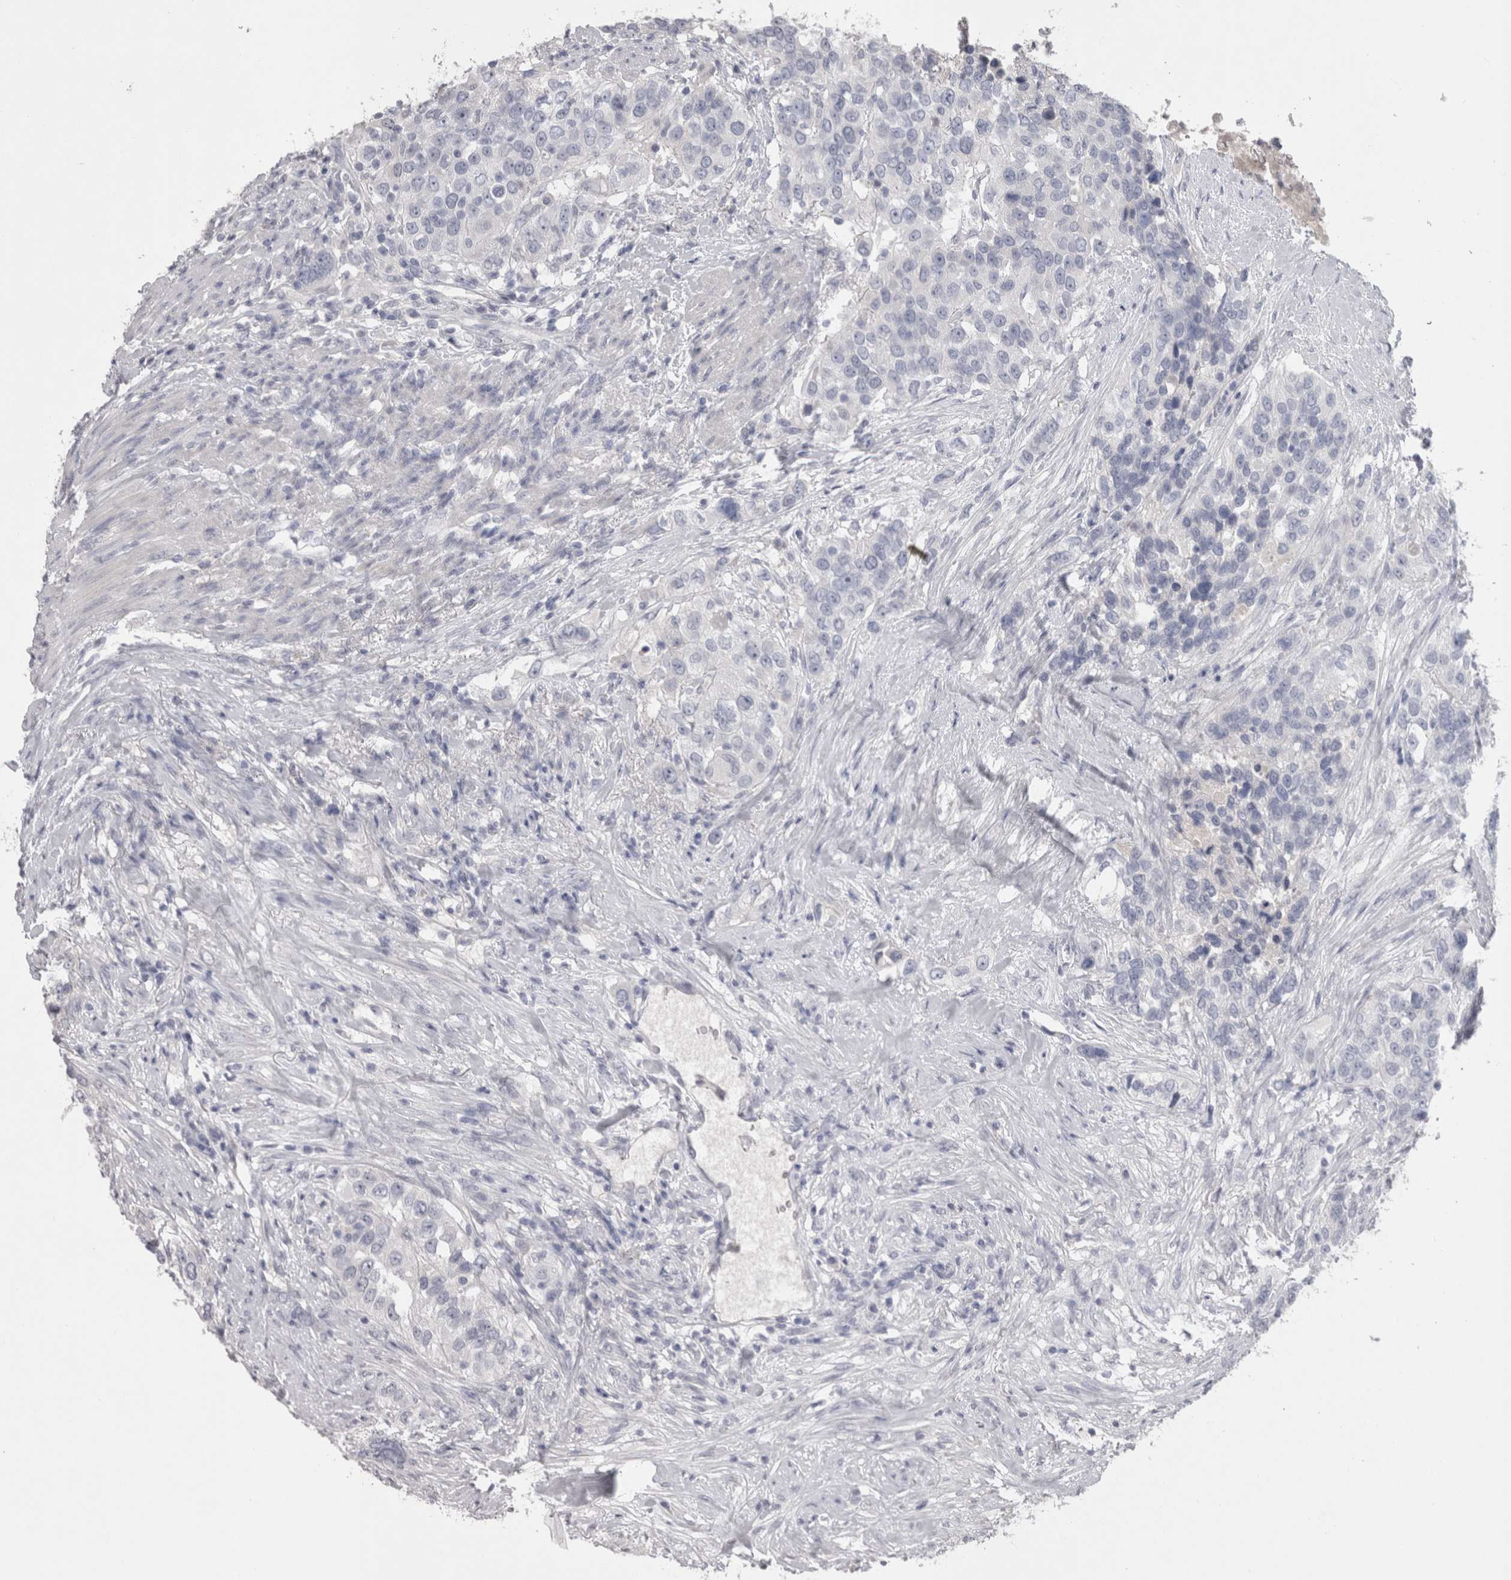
{"staining": {"intensity": "negative", "quantity": "none", "location": "none"}, "tissue": "urothelial cancer", "cell_type": "Tumor cells", "image_type": "cancer", "snomed": [{"axis": "morphology", "description": "Urothelial carcinoma, High grade"}, {"axis": "topography", "description": "Urinary bladder"}], "caption": "A micrograph of human urothelial carcinoma (high-grade) is negative for staining in tumor cells. Brightfield microscopy of immunohistochemistry (IHC) stained with DAB (brown) and hematoxylin (blue), captured at high magnification.", "gene": "ADAM2", "patient": {"sex": "female", "age": 80}}